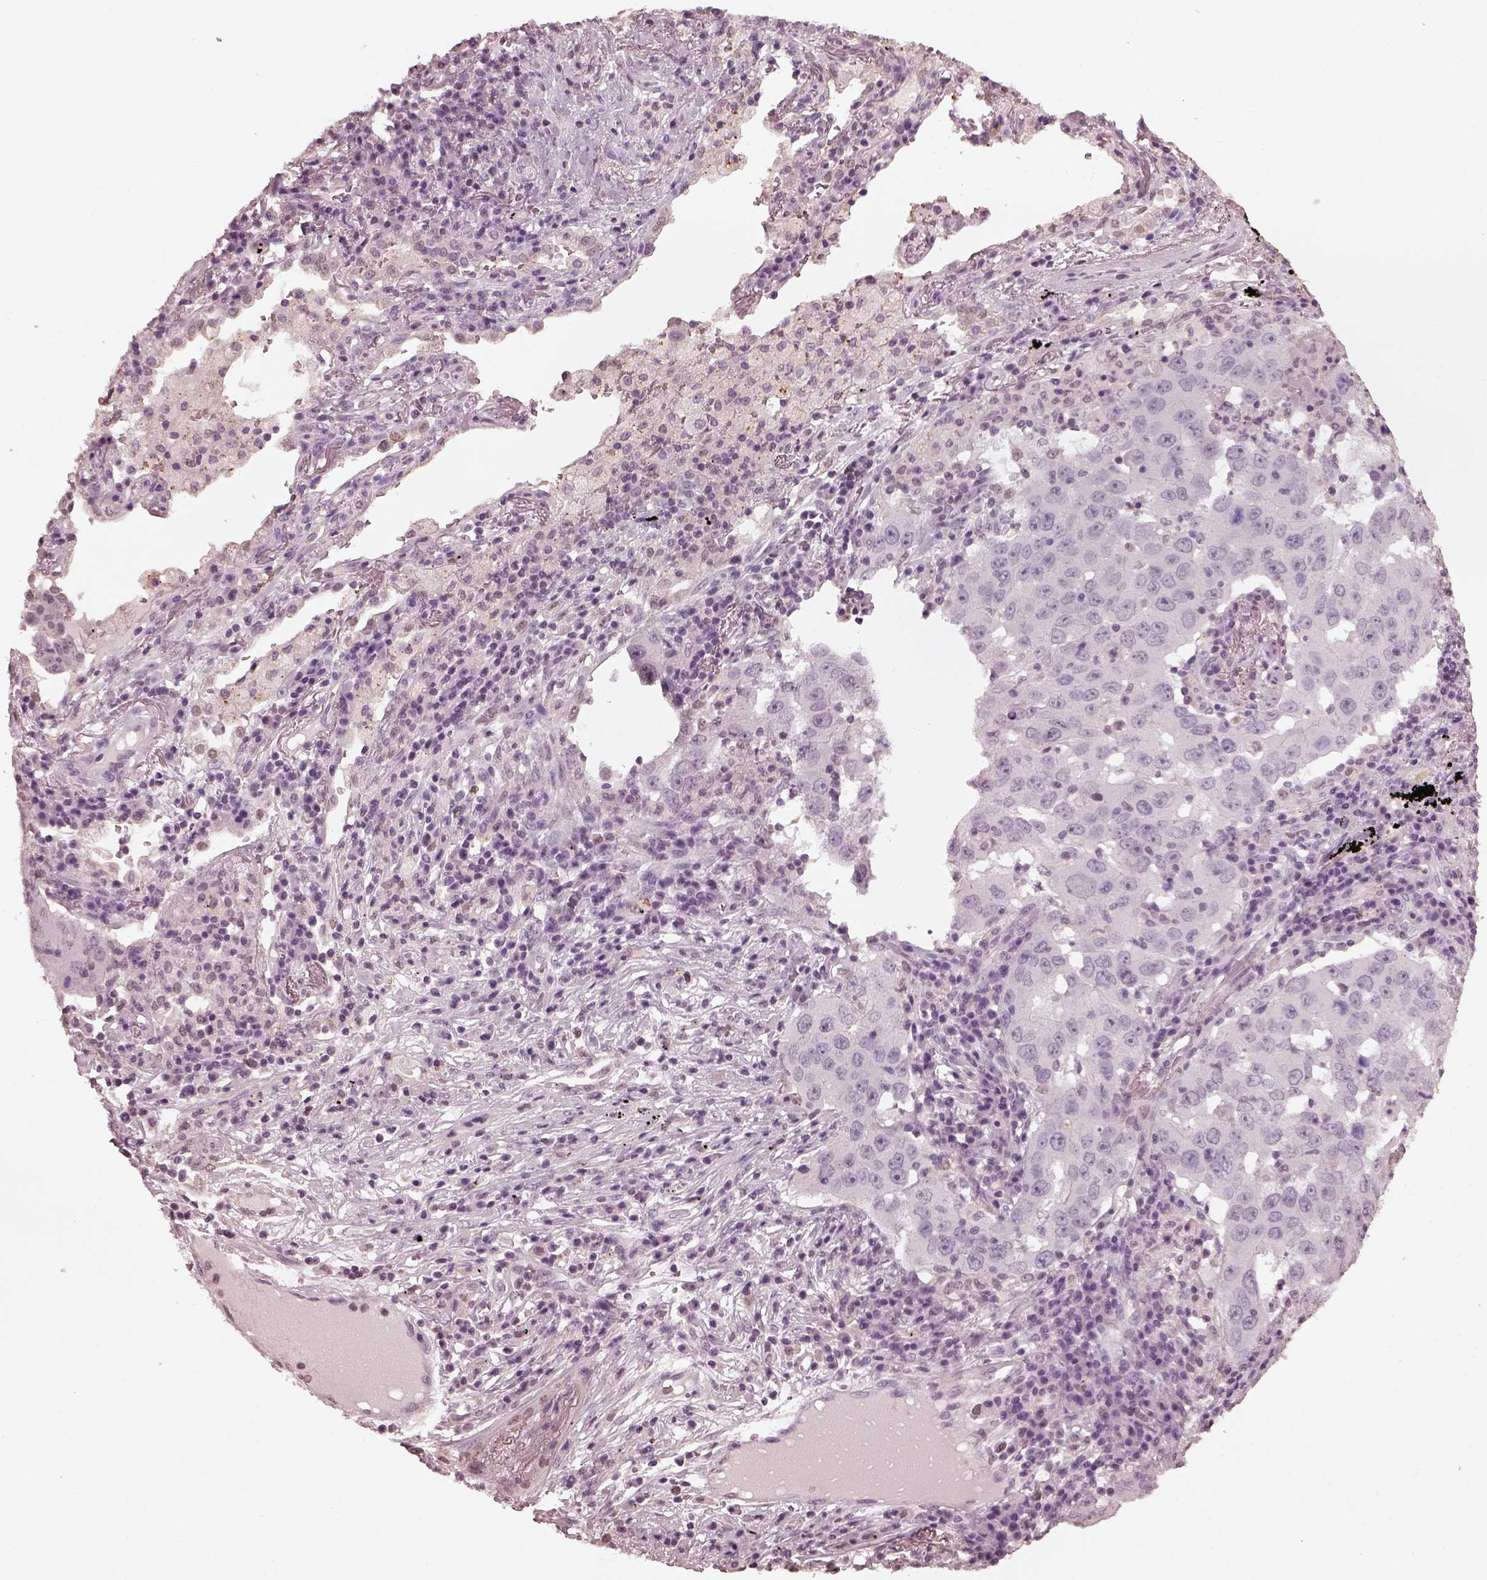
{"staining": {"intensity": "negative", "quantity": "none", "location": "none"}, "tissue": "lung cancer", "cell_type": "Tumor cells", "image_type": "cancer", "snomed": [{"axis": "morphology", "description": "Adenocarcinoma, NOS"}, {"axis": "topography", "description": "Lung"}], "caption": "Protein analysis of adenocarcinoma (lung) reveals no significant expression in tumor cells.", "gene": "TSKS", "patient": {"sex": "male", "age": 73}}